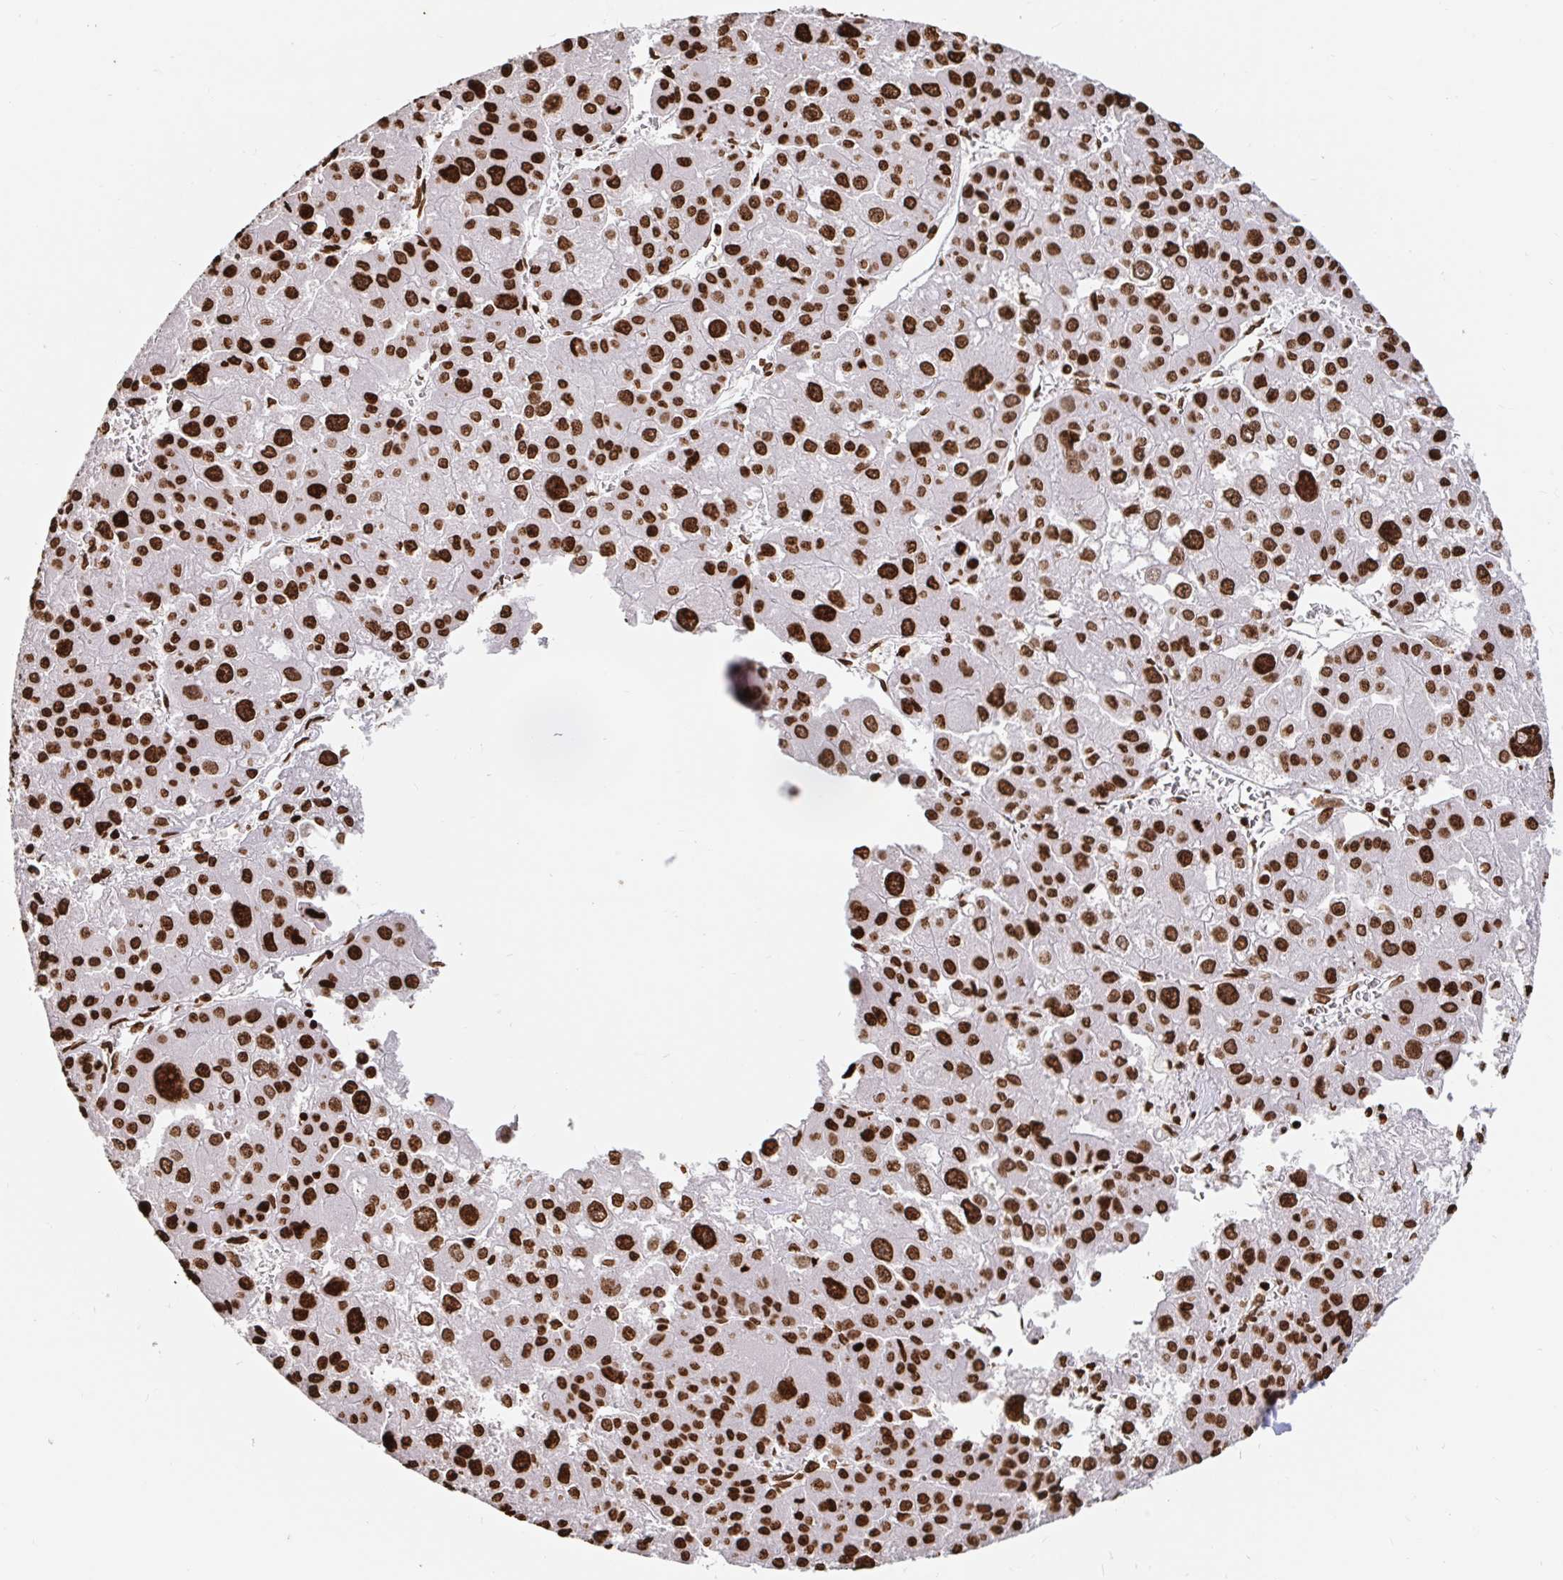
{"staining": {"intensity": "strong", "quantity": ">75%", "location": "nuclear"}, "tissue": "liver cancer", "cell_type": "Tumor cells", "image_type": "cancer", "snomed": [{"axis": "morphology", "description": "Carcinoma, Hepatocellular, NOS"}, {"axis": "topography", "description": "Liver"}], "caption": "Immunohistochemistry (IHC) staining of liver hepatocellular carcinoma, which exhibits high levels of strong nuclear expression in about >75% of tumor cells indicating strong nuclear protein staining. The staining was performed using DAB (brown) for protein detection and nuclei were counterstained in hematoxylin (blue).", "gene": "H2BC5", "patient": {"sex": "male", "age": 73}}